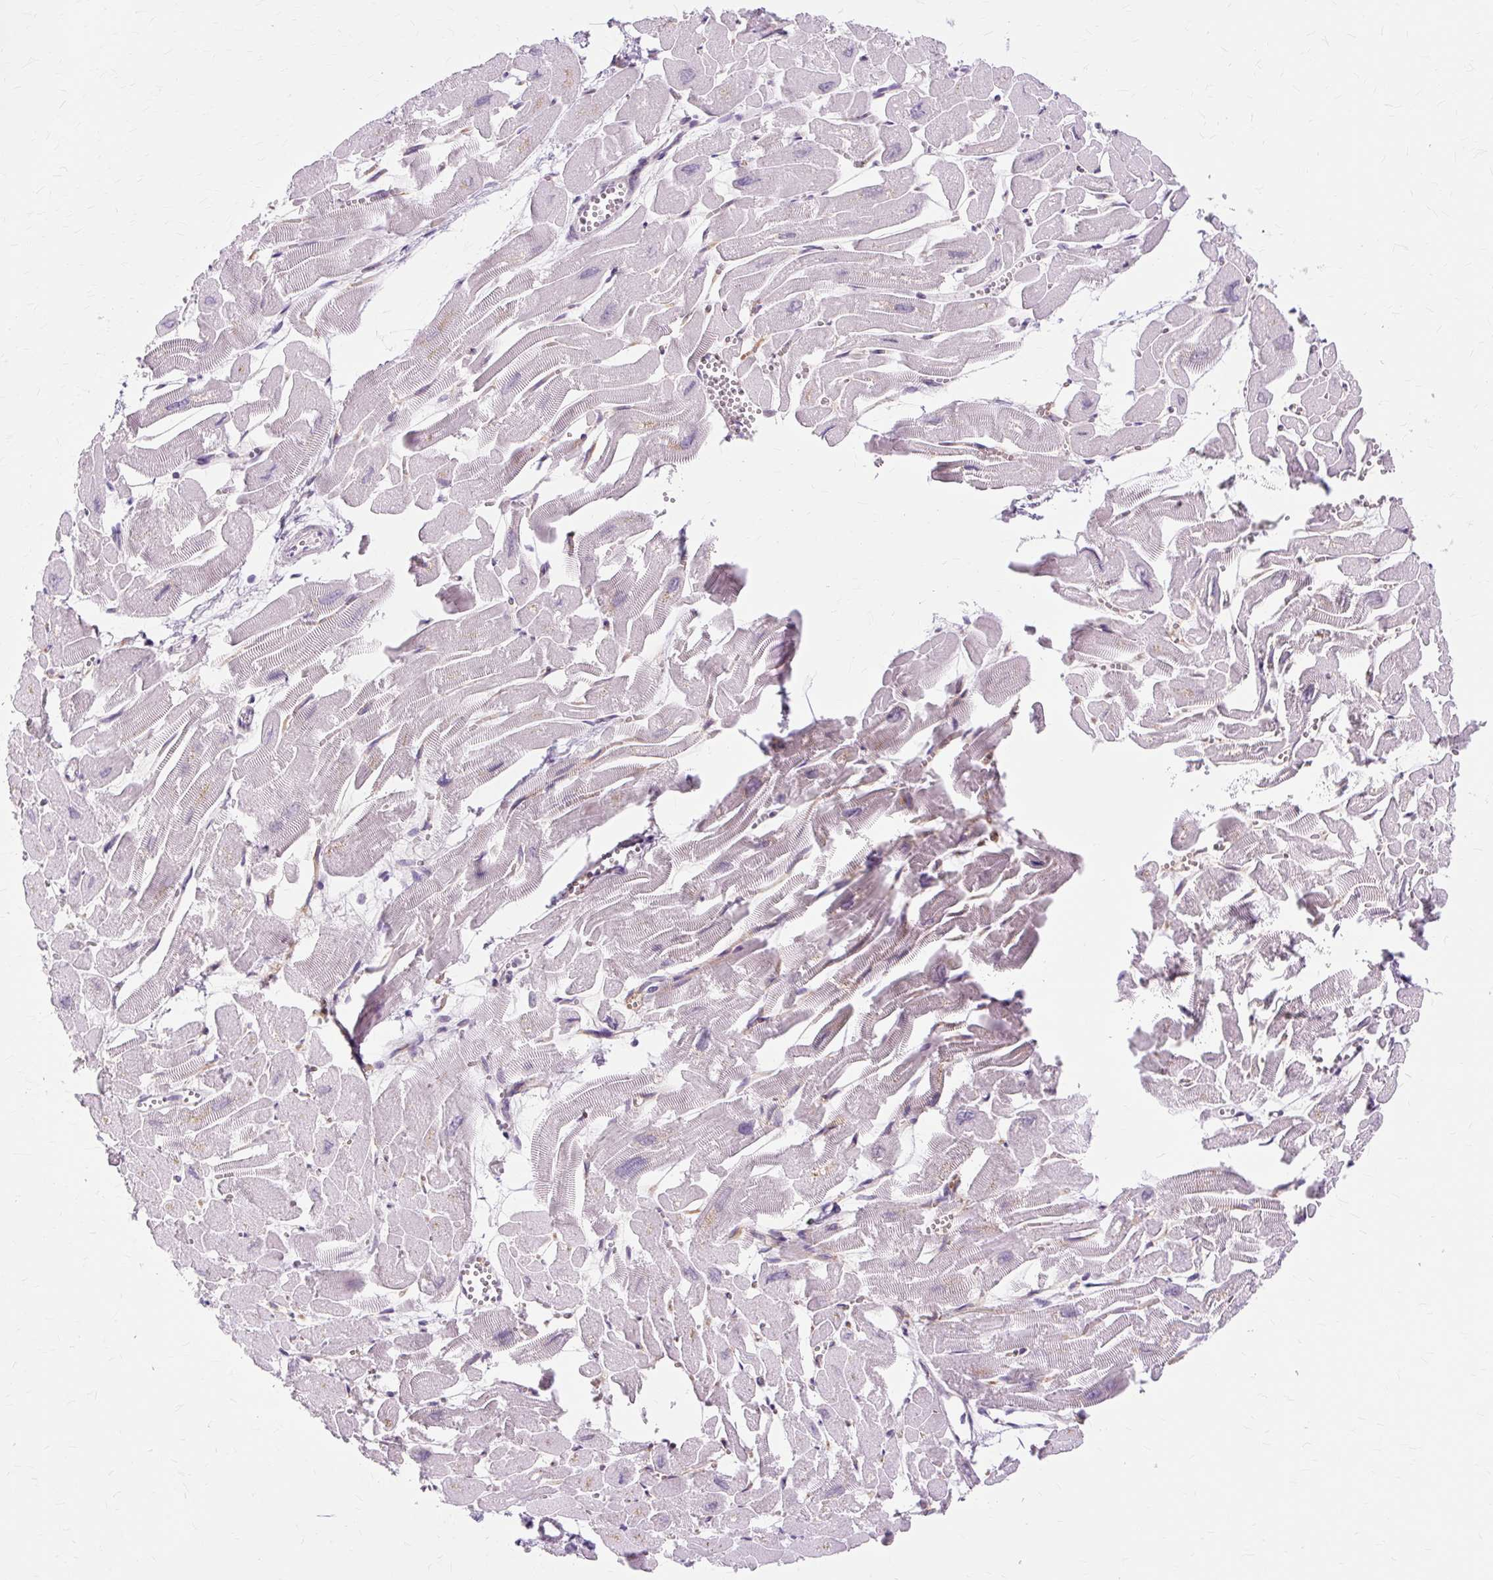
{"staining": {"intensity": "negative", "quantity": "none", "location": "none"}, "tissue": "heart muscle", "cell_type": "Cardiomyocytes", "image_type": "normal", "snomed": [{"axis": "morphology", "description": "Normal tissue, NOS"}, {"axis": "topography", "description": "Heart"}], "caption": "Cardiomyocytes show no significant protein expression in unremarkable heart muscle. (Immunohistochemistry, brightfield microscopy, high magnification).", "gene": "ZNF35", "patient": {"sex": "male", "age": 54}}